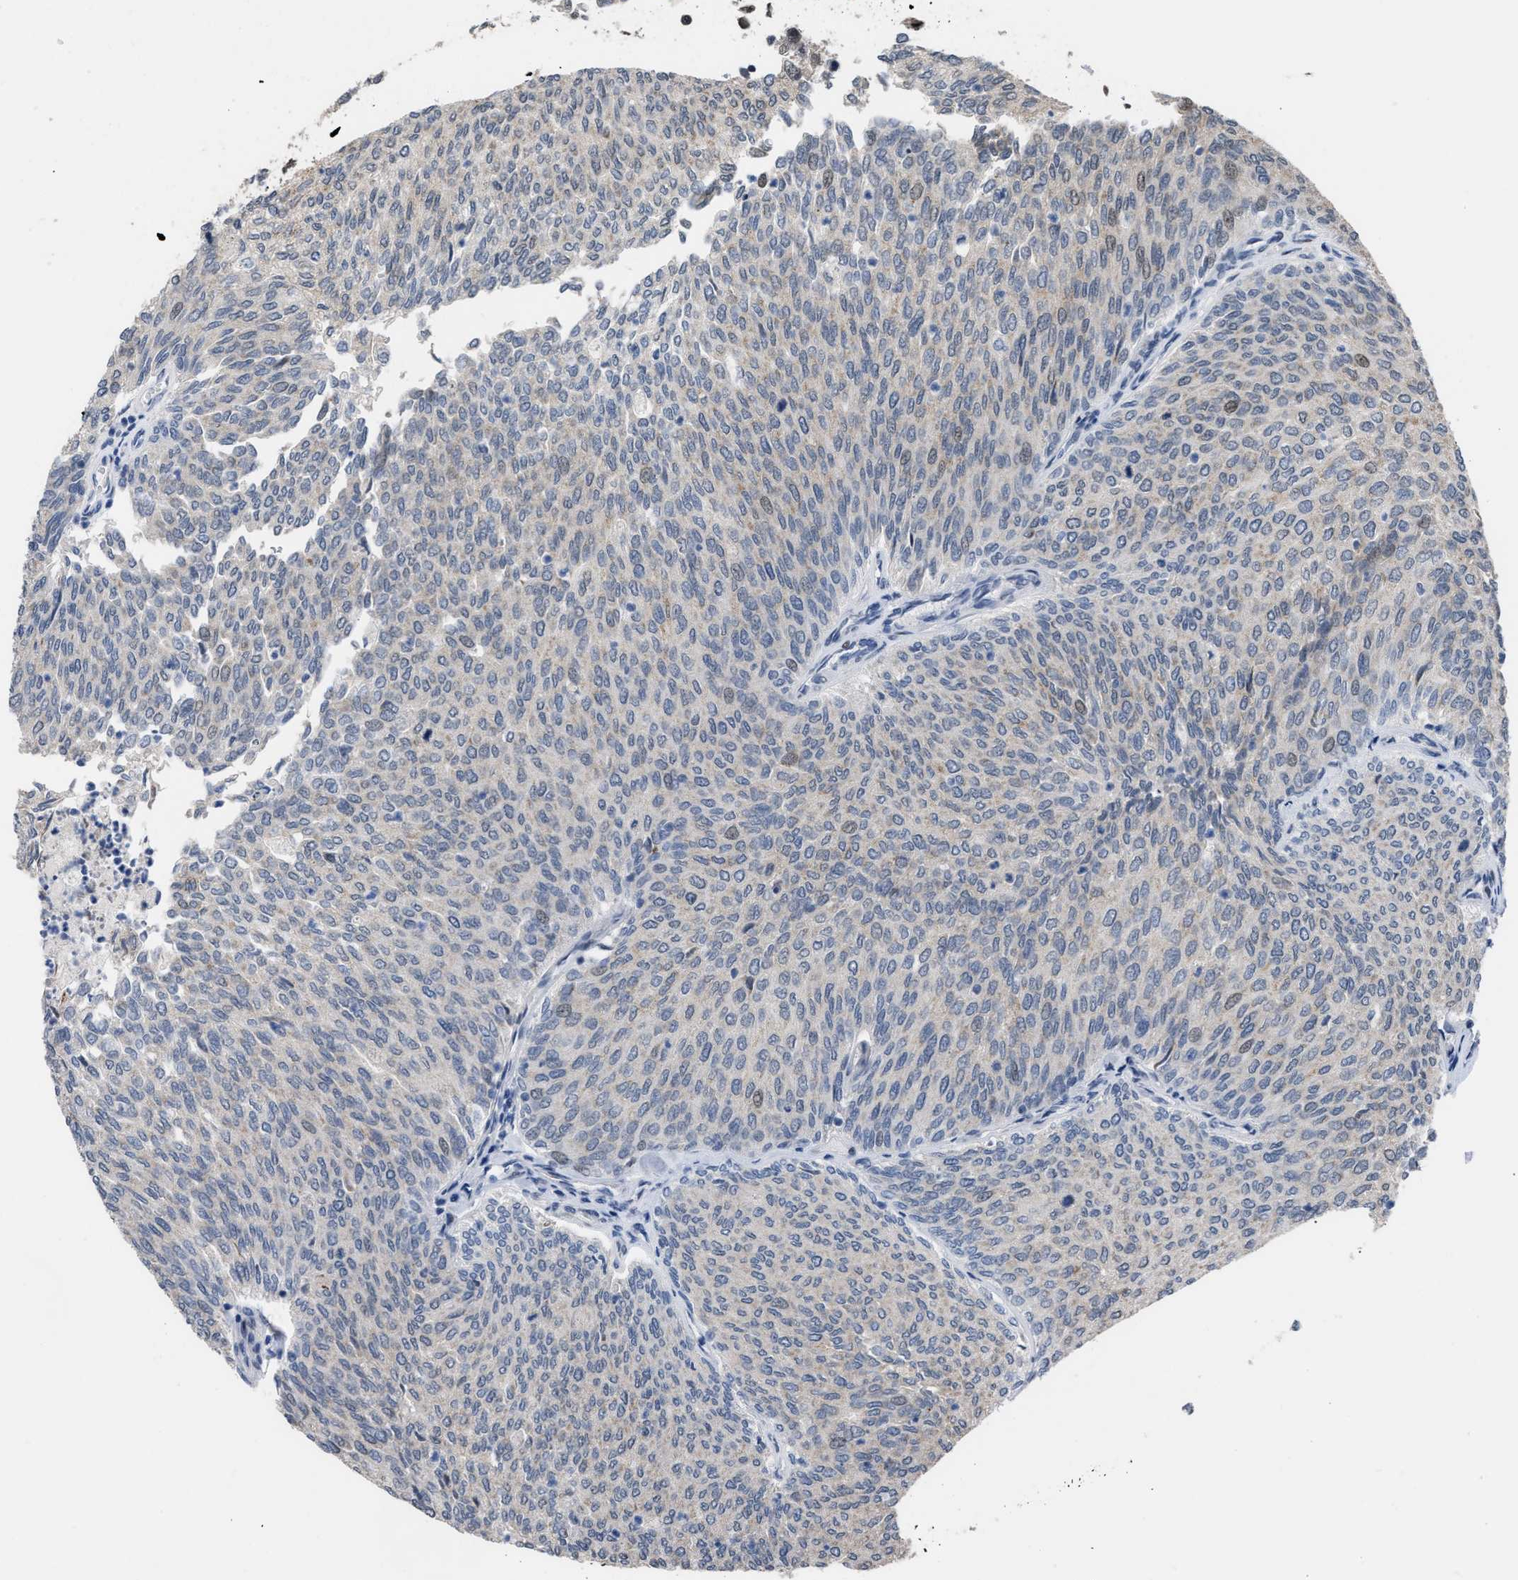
{"staining": {"intensity": "weak", "quantity": "25%-75%", "location": "cytoplasmic/membranous"}, "tissue": "urothelial cancer", "cell_type": "Tumor cells", "image_type": "cancer", "snomed": [{"axis": "morphology", "description": "Urothelial carcinoma, Low grade"}, {"axis": "topography", "description": "Urinary bladder"}], "caption": "The micrograph exhibits a brown stain indicating the presence of a protein in the cytoplasmic/membranous of tumor cells in urothelial cancer.", "gene": "SETDB1", "patient": {"sex": "female", "age": 79}}